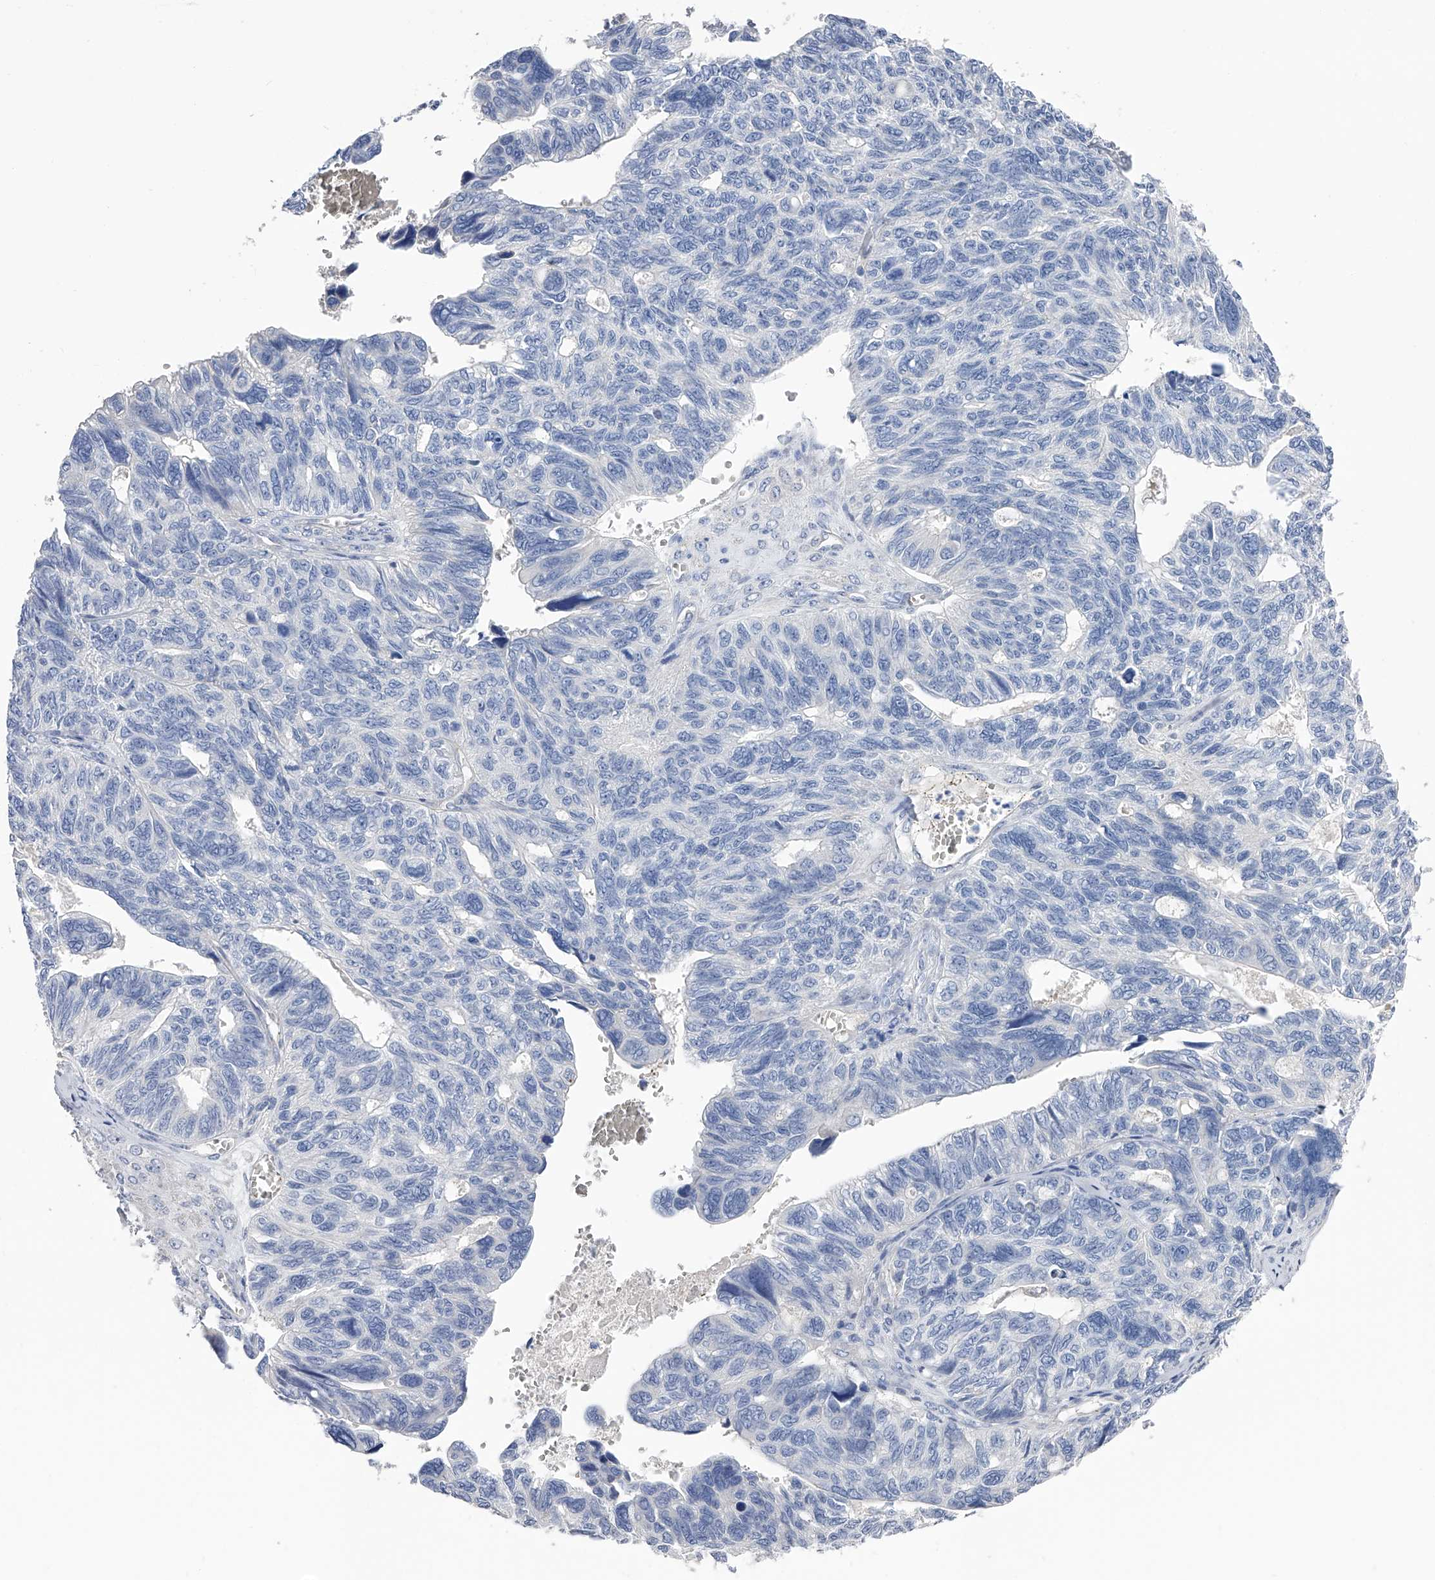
{"staining": {"intensity": "negative", "quantity": "none", "location": "none"}, "tissue": "ovarian cancer", "cell_type": "Tumor cells", "image_type": "cancer", "snomed": [{"axis": "morphology", "description": "Cystadenocarcinoma, serous, NOS"}, {"axis": "topography", "description": "Ovary"}], "caption": "The histopathology image reveals no significant positivity in tumor cells of ovarian cancer (serous cystadenocarcinoma). Brightfield microscopy of immunohistochemistry stained with DAB (brown) and hematoxylin (blue), captured at high magnification.", "gene": "RWDD2A", "patient": {"sex": "female", "age": 79}}